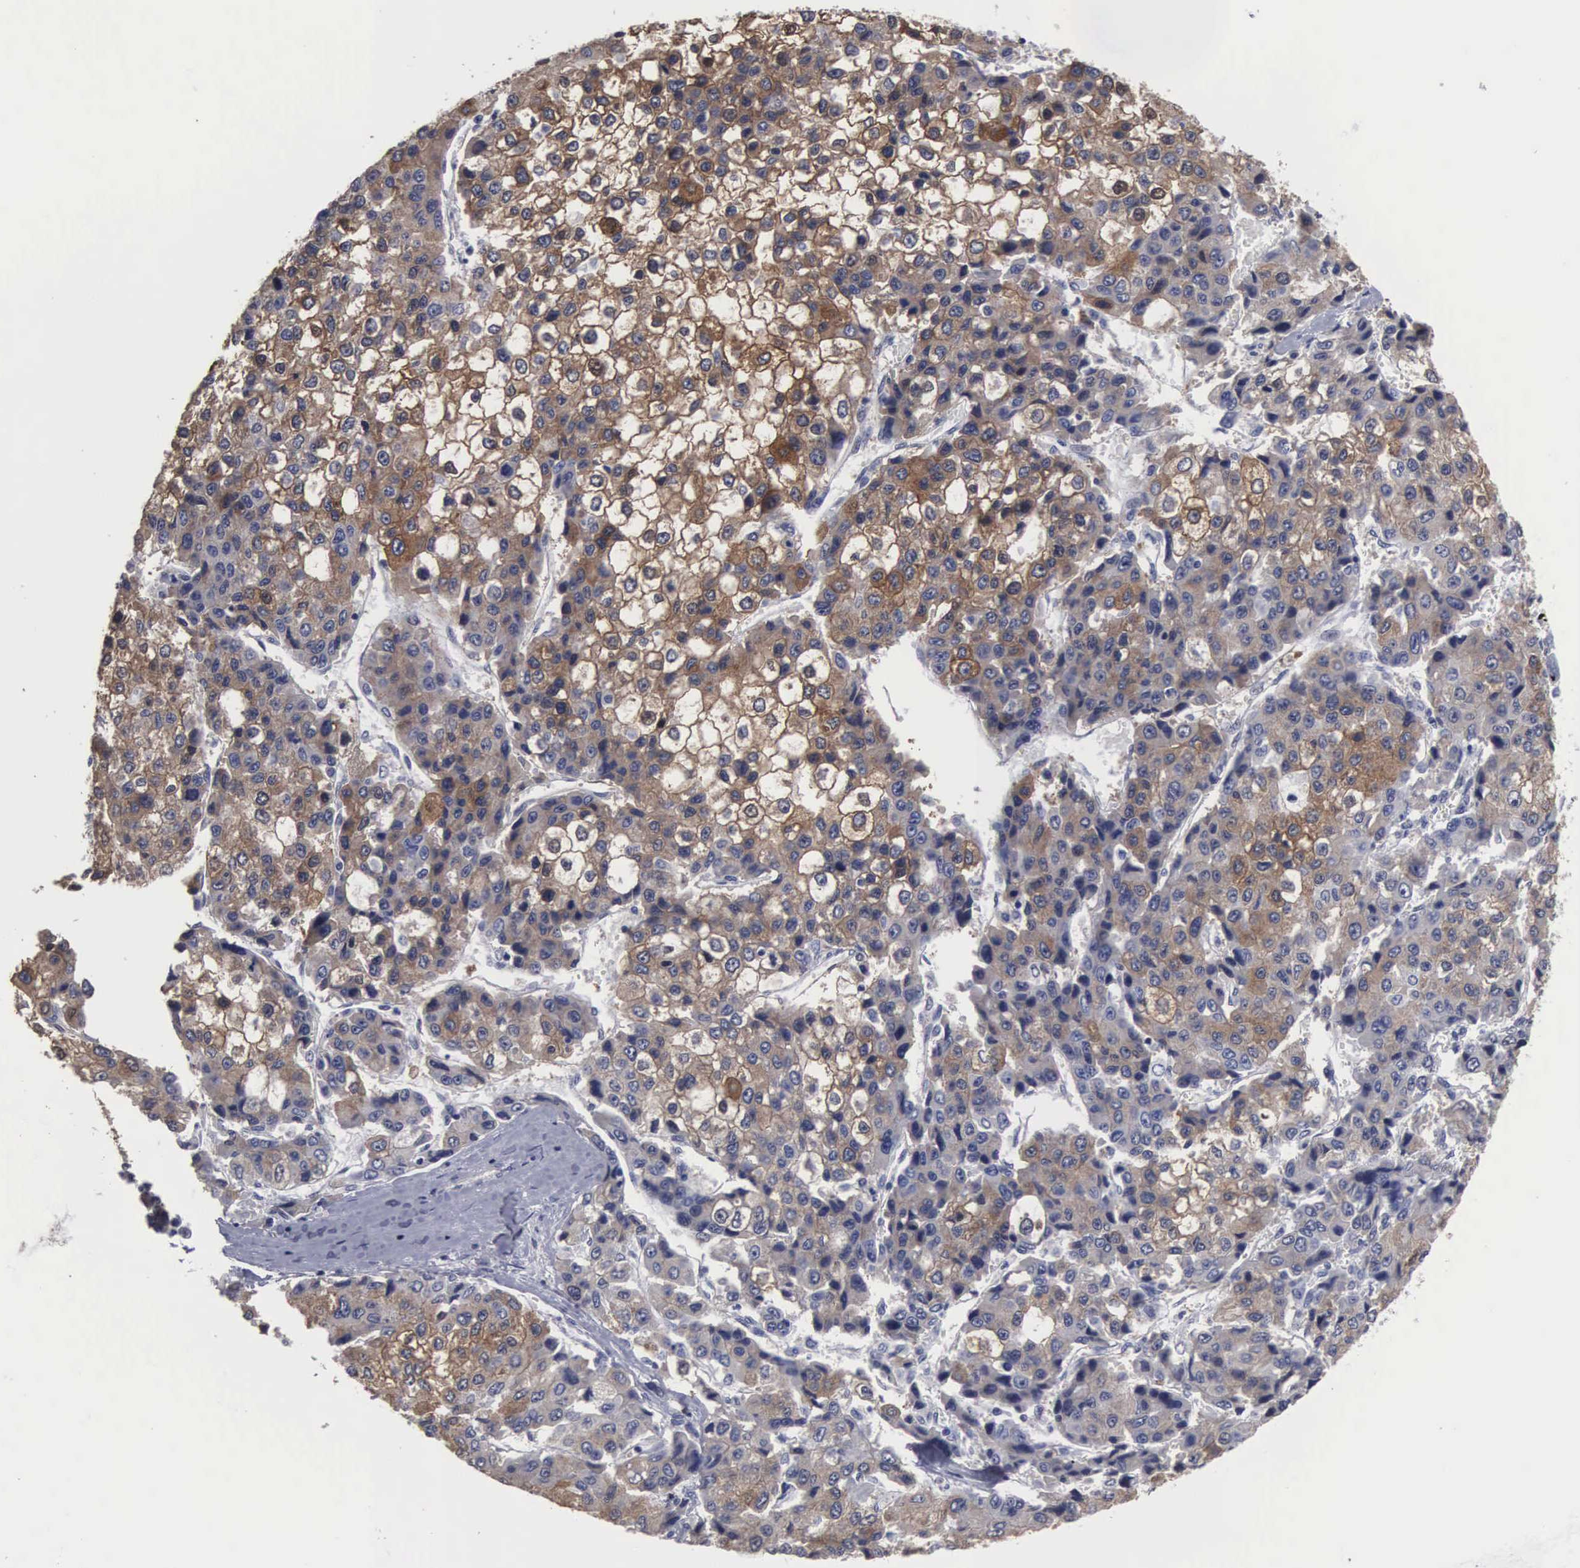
{"staining": {"intensity": "weak", "quantity": "25%-75%", "location": "cytoplasmic/membranous"}, "tissue": "liver cancer", "cell_type": "Tumor cells", "image_type": "cancer", "snomed": [{"axis": "morphology", "description": "Carcinoma, Hepatocellular, NOS"}, {"axis": "topography", "description": "Liver"}], "caption": "Weak cytoplasmic/membranous protein expression is appreciated in about 25%-75% of tumor cells in liver cancer.", "gene": "UPB1", "patient": {"sex": "female", "age": 66}}